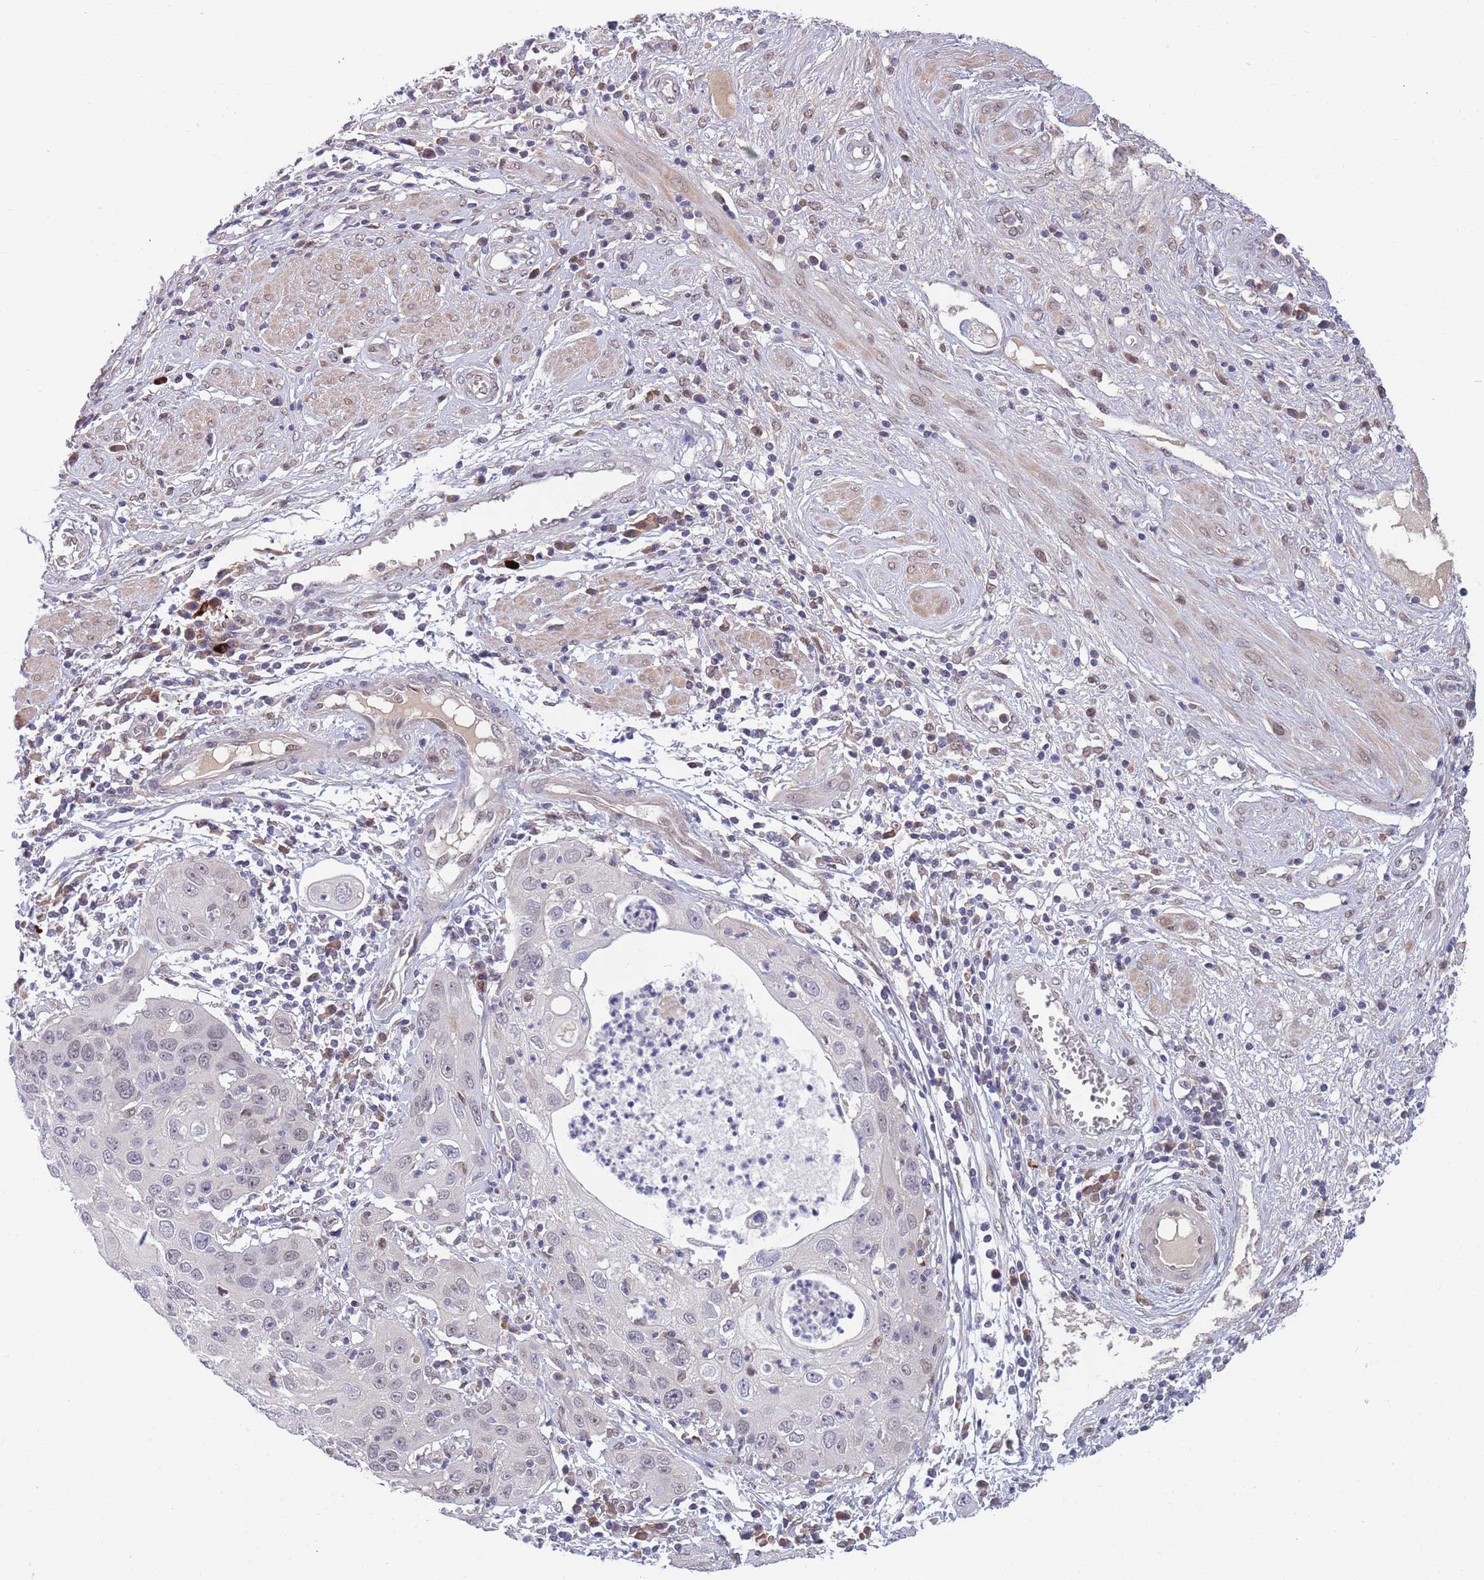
{"staining": {"intensity": "weak", "quantity": "<25%", "location": "nuclear"}, "tissue": "cervical cancer", "cell_type": "Tumor cells", "image_type": "cancer", "snomed": [{"axis": "morphology", "description": "Squamous cell carcinoma, NOS"}, {"axis": "topography", "description": "Cervix"}], "caption": "Immunohistochemical staining of cervical squamous cell carcinoma shows no significant expression in tumor cells.", "gene": "NLRP6", "patient": {"sex": "female", "age": 36}}